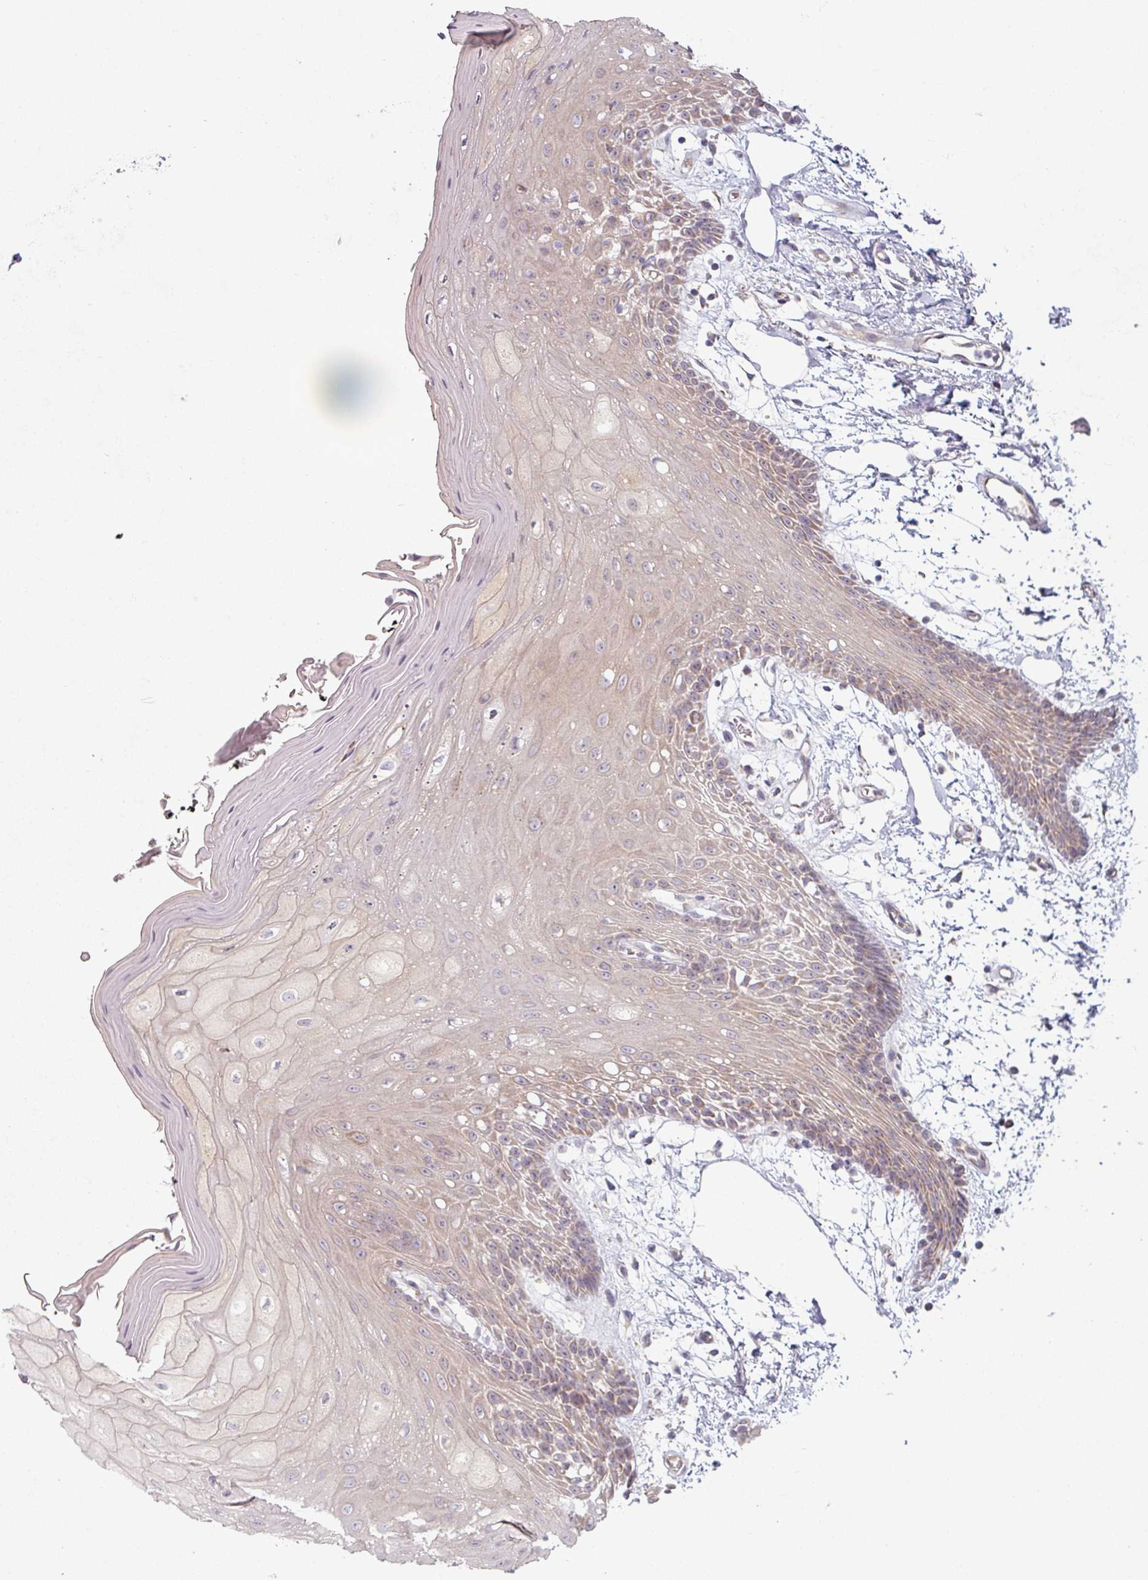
{"staining": {"intensity": "weak", "quantity": "25%-75%", "location": "cytoplasmic/membranous"}, "tissue": "oral mucosa", "cell_type": "Squamous epithelial cells", "image_type": "normal", "snomed": [{"axis": "morphology", "description": "Normal tissue, NOS"}, {"axis": "topography", "description": "Oral tissue"}, {"axis": "topography", "description": "Tounge, NOS"}], "caption": "This is a histology image of immunohistochemistry (IHC) staining of normal oral mucosa, which shows weak positivity in the cytoplasmic/membranous of squamous epithelial cells.", "gene": "PLEKHJ1", "patient": {"sex": "female", "age": 59}}